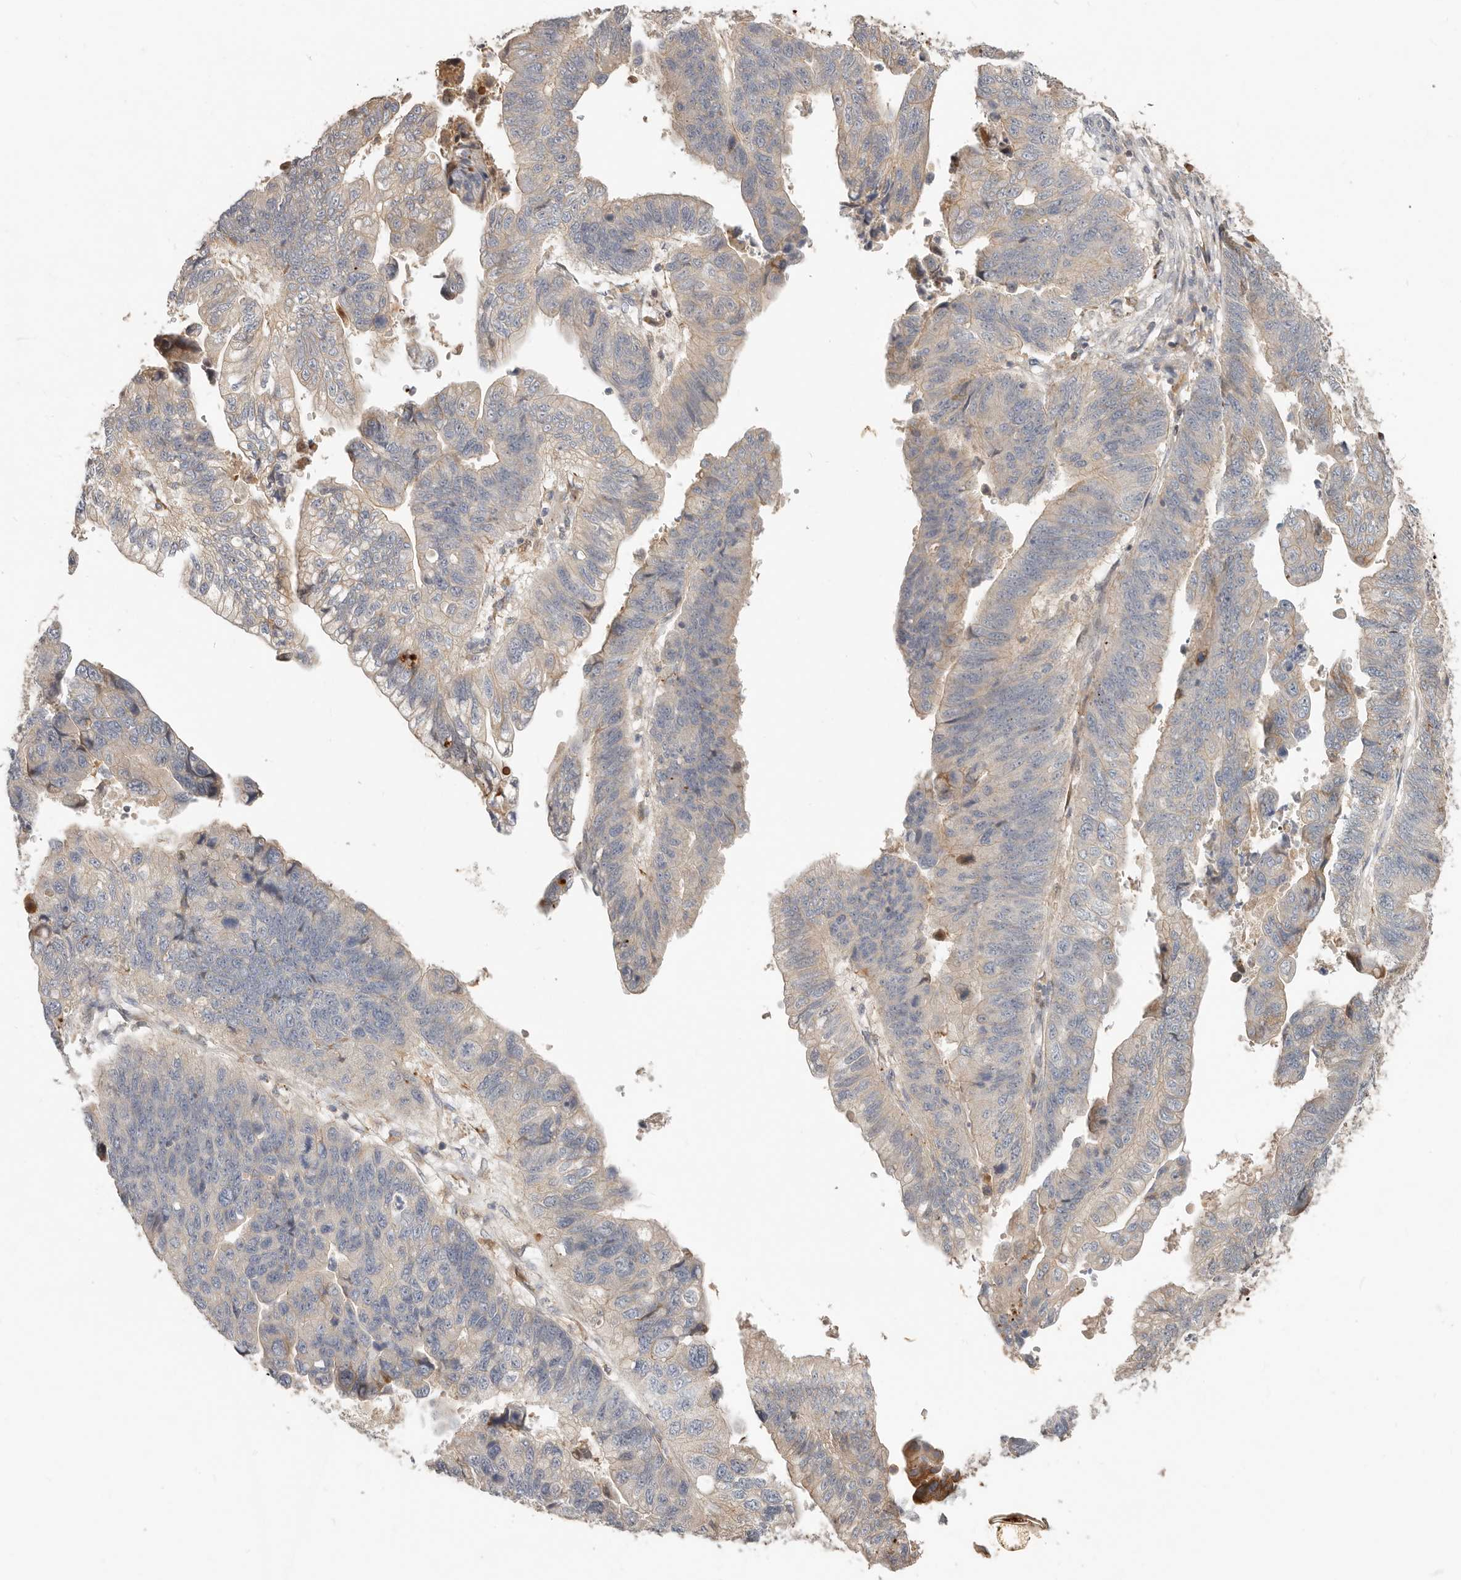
{"staining": {"intensity": "moderate", "quantity": "<25%", "location": "cytoplasmic/membranous"}, "tissue": "stomach cancer", "cell_type": "Tumor cells", "image_type": "cancer", "snomed": [{"axis": "morphology", "description": "Adenocarcinoma, NOS"}, {"axis": "topography", "description": "Stomach"}], "caption": "DAB (3,3'-diaminobenzidine) immunohistochemical staining of stomach cancer reveals moderate cytoplasmic/membranous protein positivity in about <25% of tumor cells.", "gene": "MTFR2", "patient": {"sex": "male", "age": 59}}